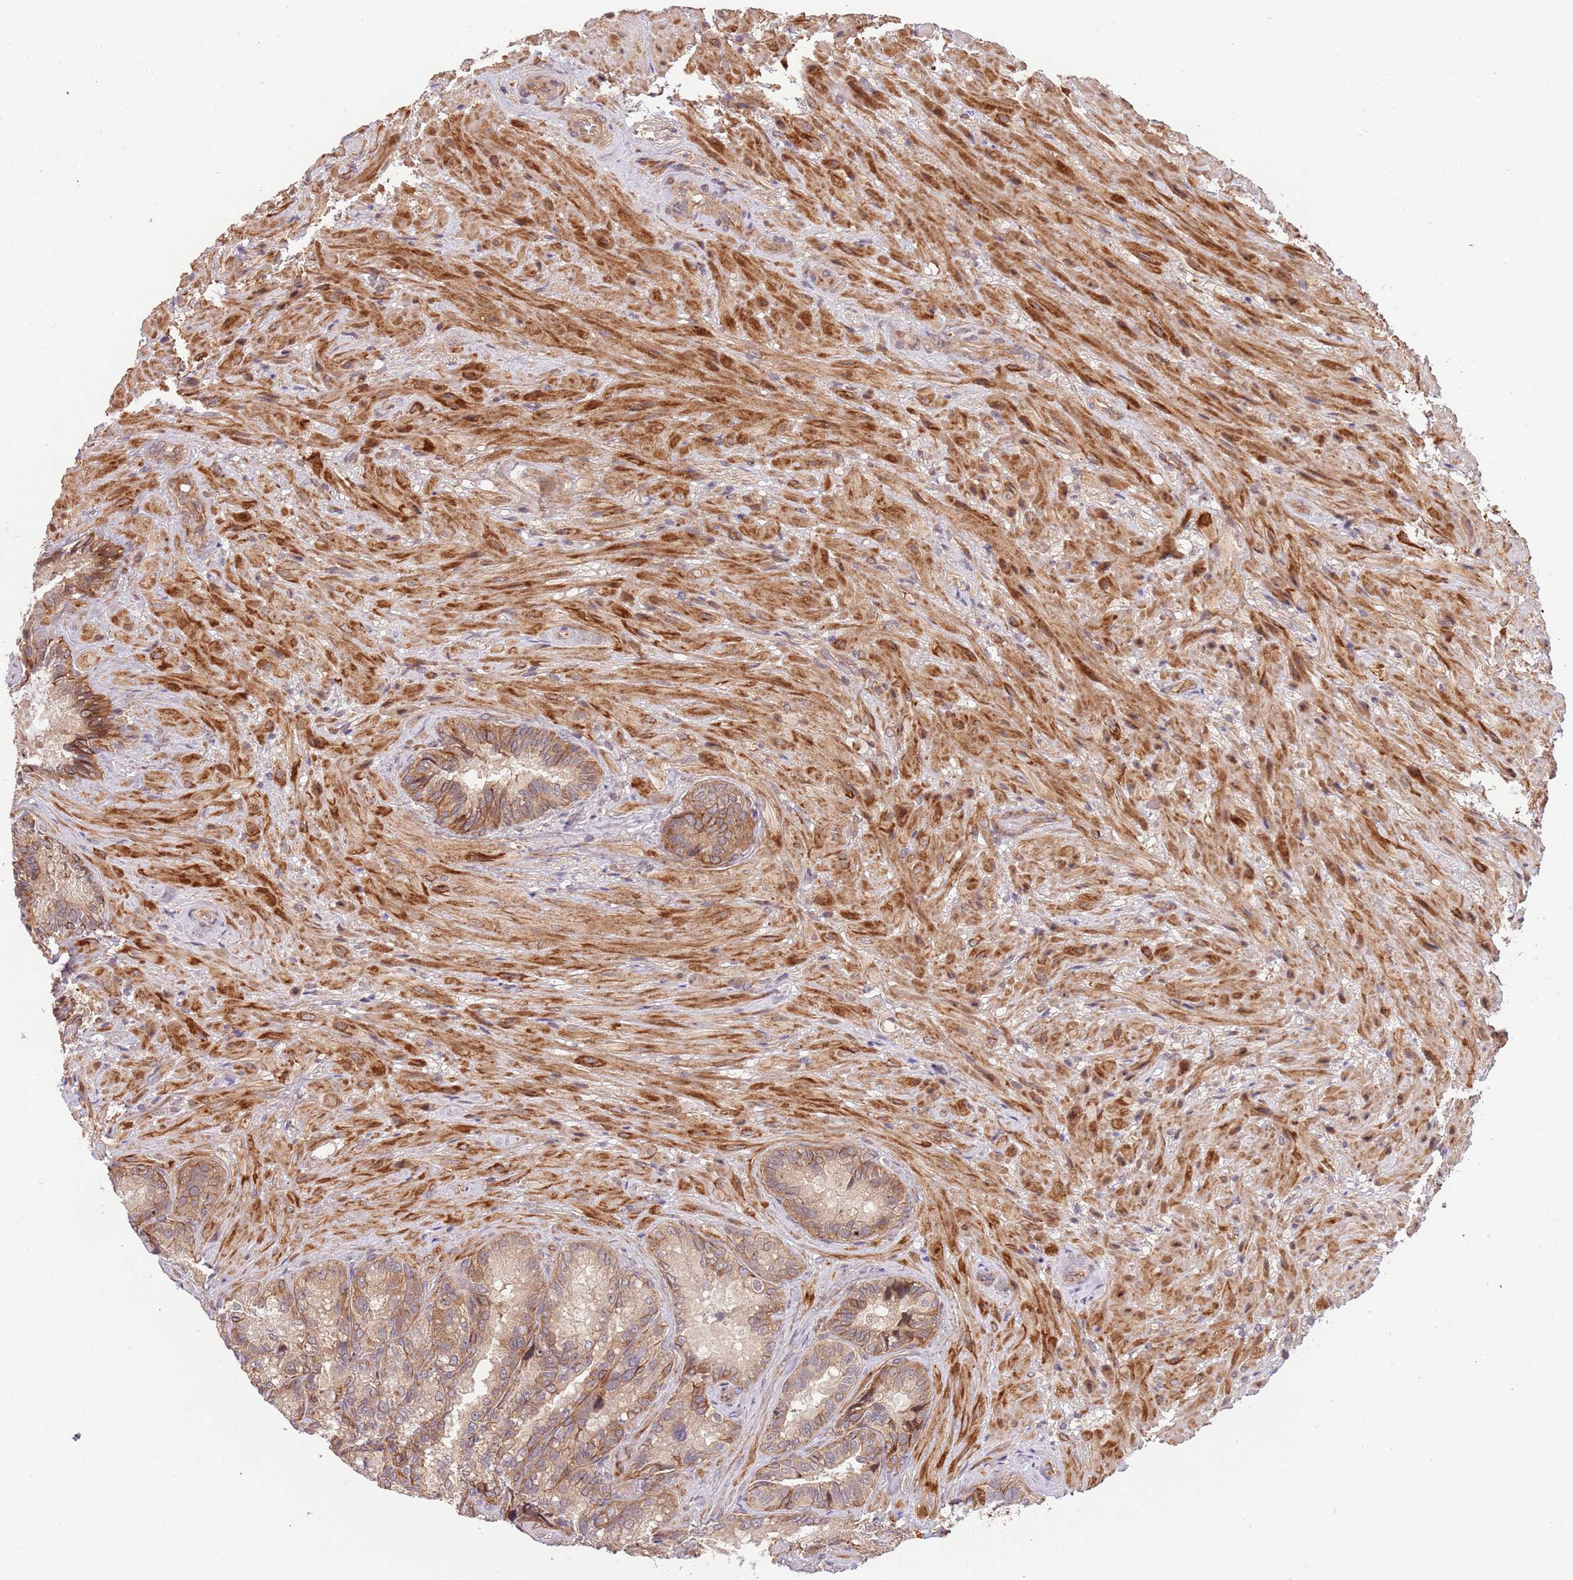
{"staining": {"intensity": "moderate", "quantity": "25%-75%", "location": "cytoplasmic/membranous"}, "tissue": "seminal vesicle", "cell_type": "Glandular cells", "image_type": "normal", "snomed": [{"axis": "morphology", "description": "Normal tissue, NOS"}, {"axis": "topography", "description": "Seminal veicle"}], "caption": "Protein expression analysis of normal seminal vesicle shows moderate cytoplasmic/membranous expression in about 25%-75% of glandular cells.", "gene": "HAUS3", "patient": {"sex": "male", "age": 62}}